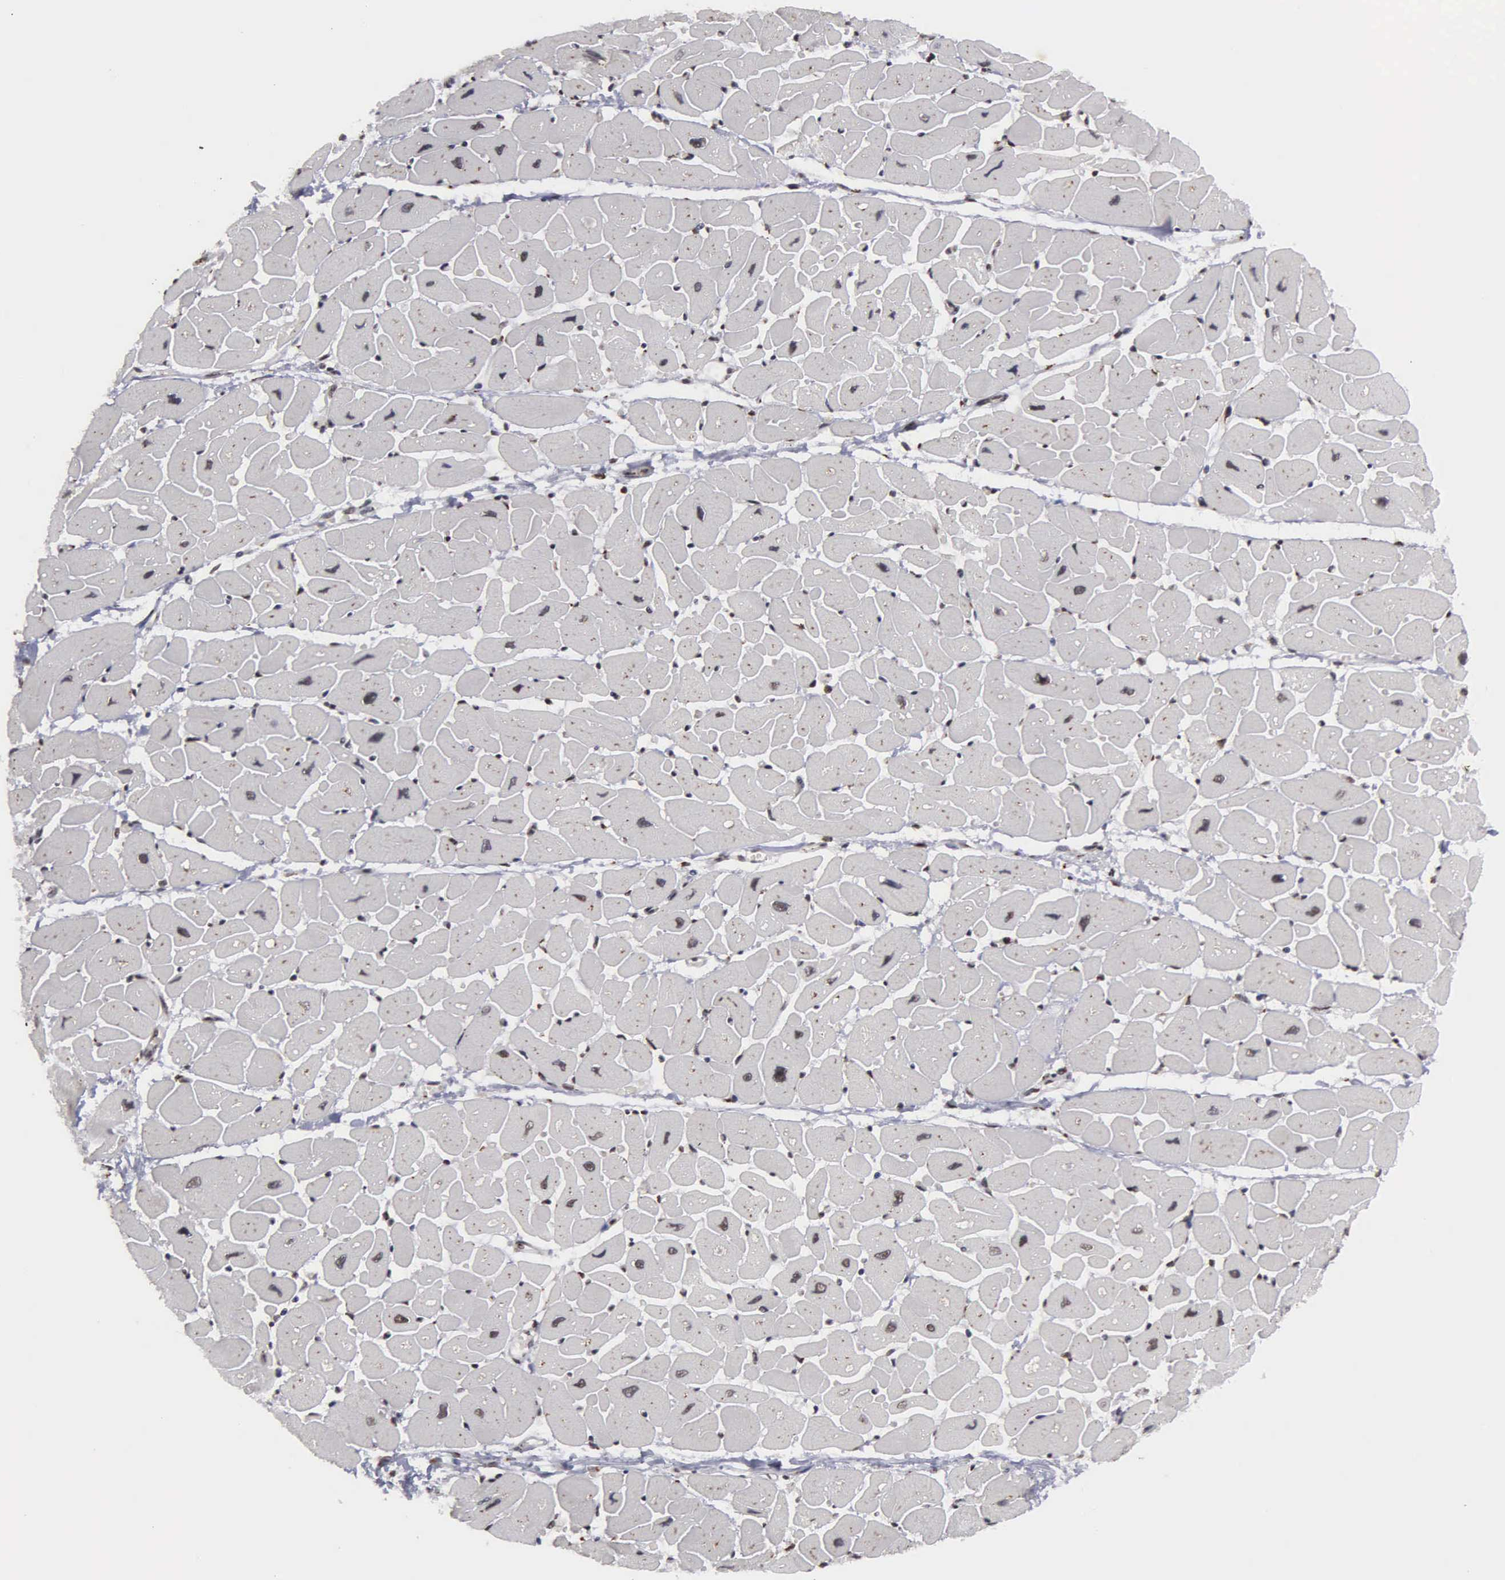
{"staining": {"intensity": "weak", "quantity": "25%-75%", "location": "nuclear"}, "tissue": "heart muscle", "cell_type": "Cardiomyocytes", "image_type": "normal", "snomed": [{"axis": "morphology", "description": "Normal tissue, NOS"}, {"axis": "topography", "description": "Heart"}], "caption": "Immunohistochemical staining of normal human heart muscle displays 25%-75% levels of weak nuclear protein positivity in approximately 25%-75% of cardiomyocytes.", "gene": "GTF2A1", "patient": {"sex": "female", "age": 54}}